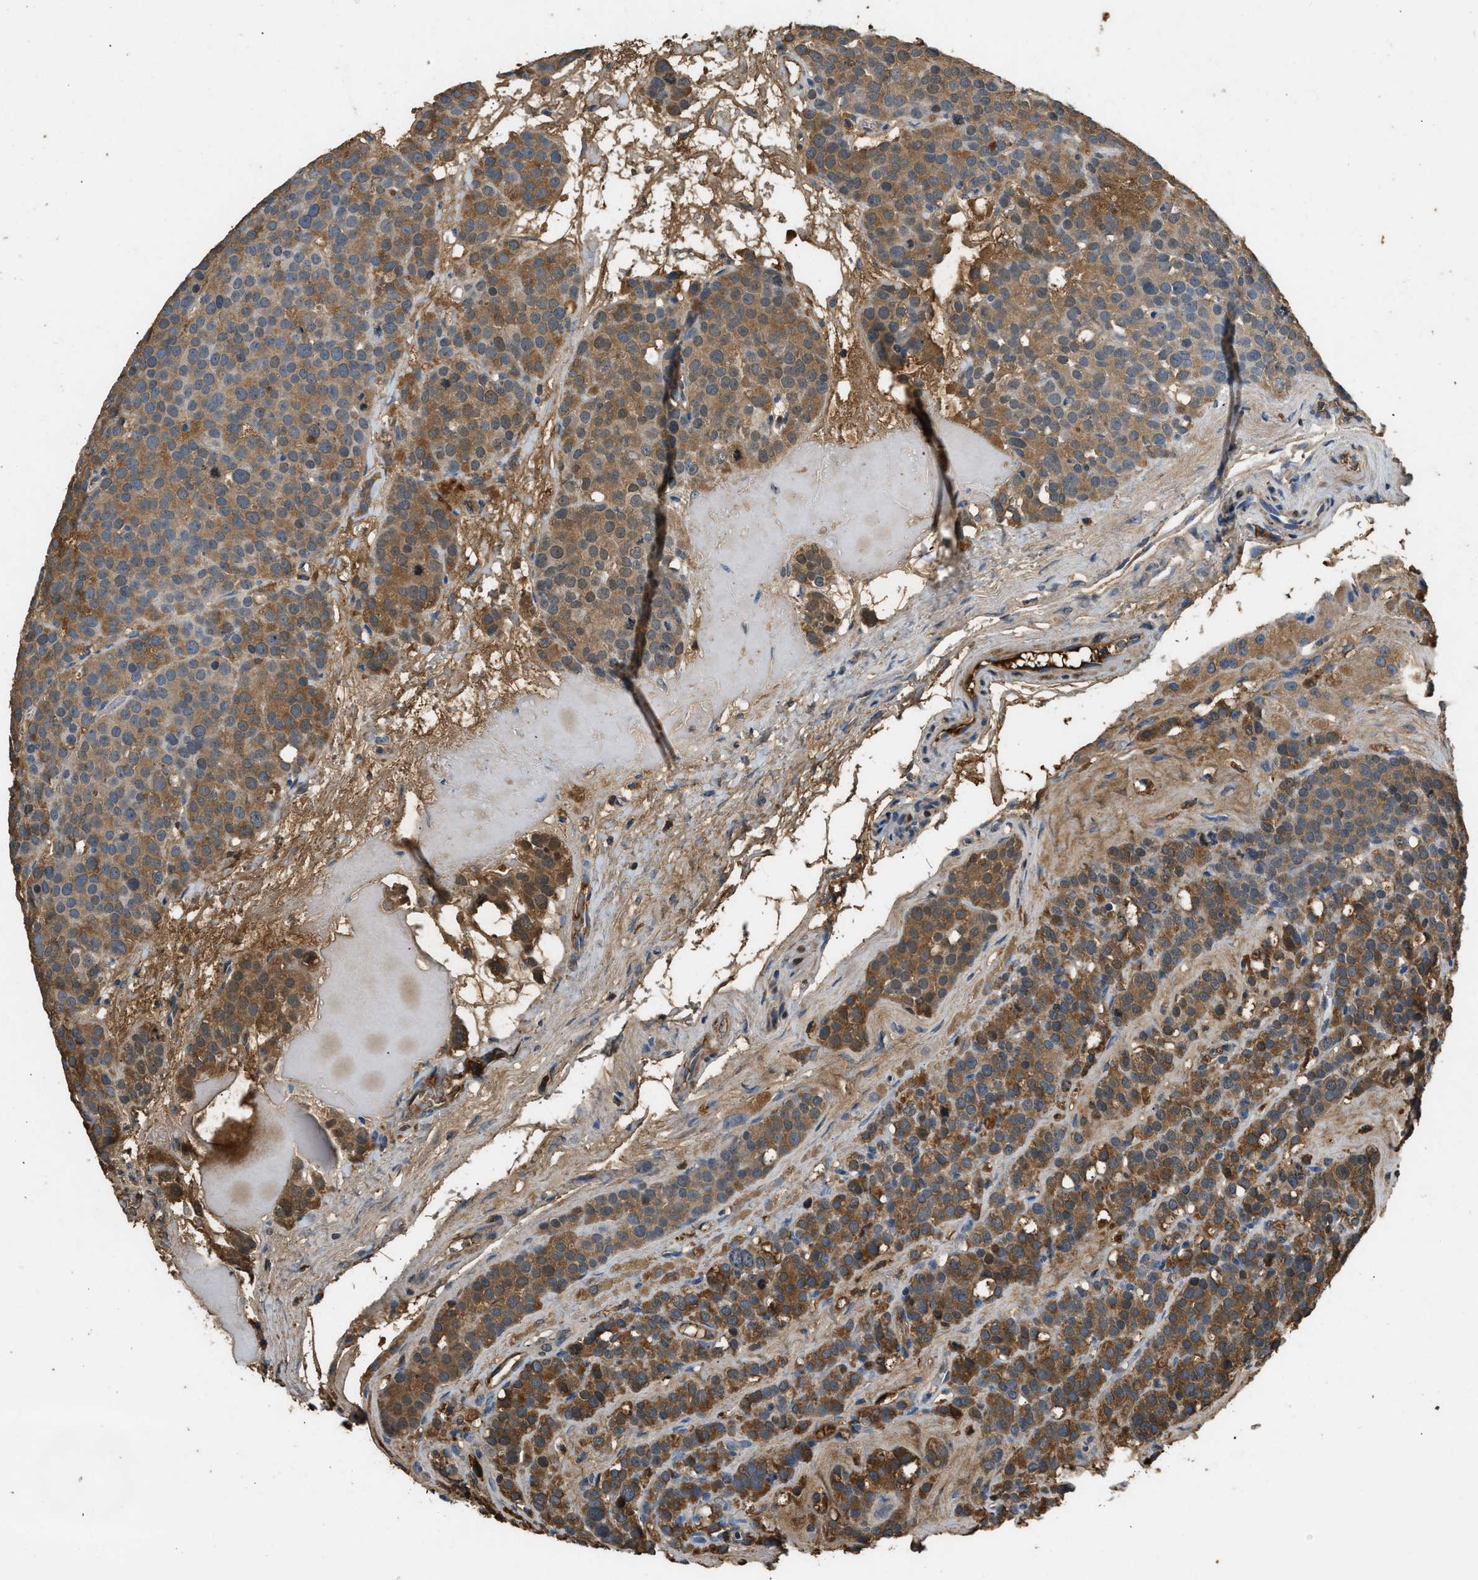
{"staining": {"intensity": "moderate", "quantity": ">75%", "location": "cytoplasmic/membranous"}, "tissue": "testis cancer", "cell_type": "Tumor cells", "image_type": "cancer", "snomed": [{"axis": "morphology", "description": "Seminoma, NOS"}, {"axis": "topography", "description": "Testis"}], "caption": "Brown immunohistochemical staining in testis cancer displays moderate cytoplasmic/membranous positivity in approximately >75% of tumor cells.", "gene": "STC1", "patient": {"sex": "male", "age": 71}}